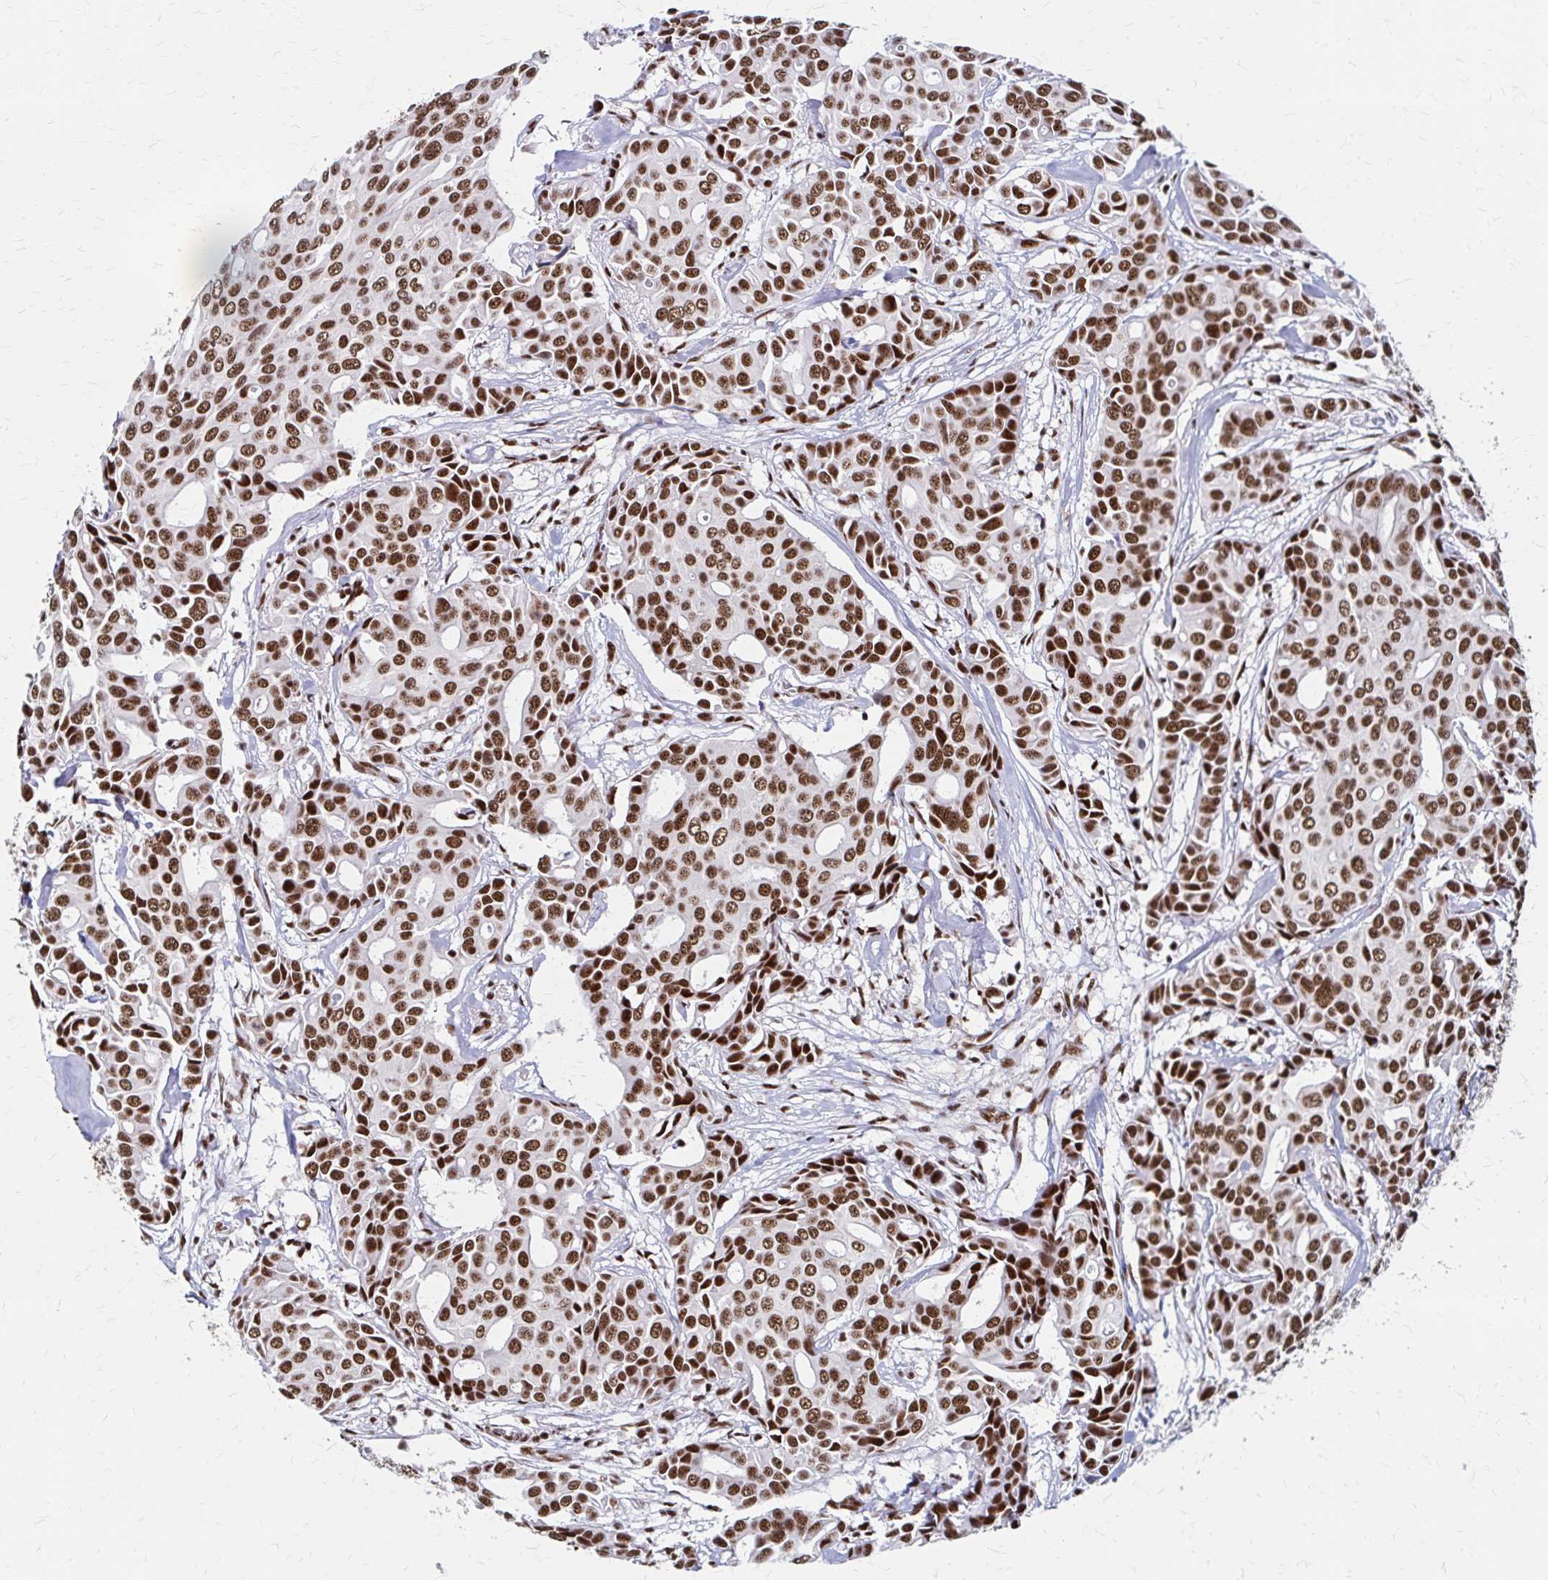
{"staining": {"intensity": "strong", "quantity": ">75%", "location": "nuclear"}, "tissue": "breast cancer", "cell_type": "Tumor cells", "image_type": "cancer", "snomed": [{"axis": "morphology", "description": "Duct carcinoma"}, {"axis": "topography", "description": "Breast"}], "caption": "Breast cancer tissue shows strong nuclear expression in about >75% of tumor cells", "gene": "CNKSR3", "patient": {"sex": "female", "age": 54}}